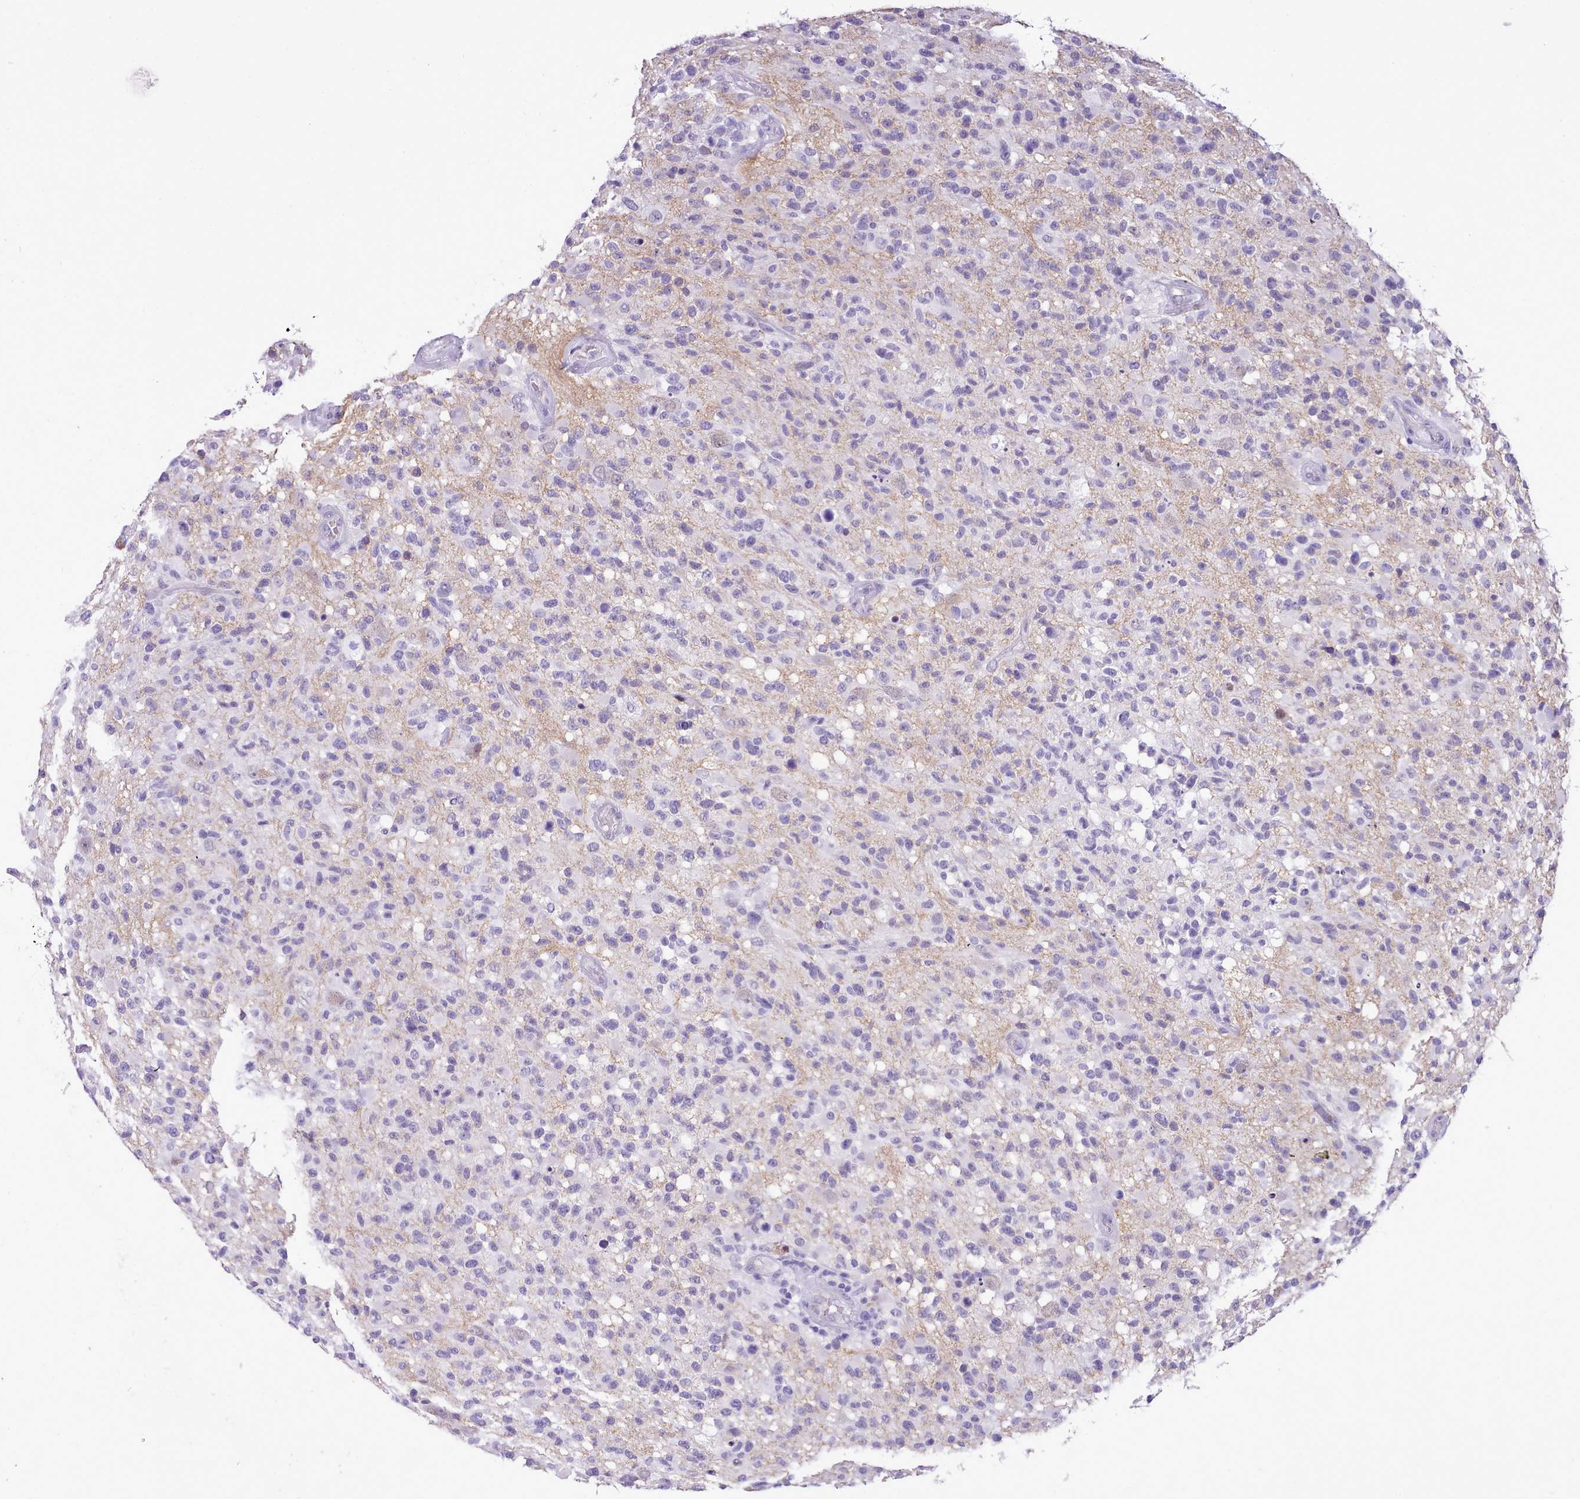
{"staining": {"intensity": "negative", "quantity": "none", "location": "none"}, "tissue": "glioma", "cell_type": "Tumor cells", "image_type": "cancer", "snomed": [{"axis": "morphology", "description": "Glioma, malignant, High grade"}, {"axis": "morphology", "description": "Glioblastoma, NOS"}, {"axis": "topography", "description": "Brain"}], "caption": "Immunohistochemistry of human glioblastoma reveals no expression in tumor cells.", "gene": "LRRC37A", "patient": {"sex": "male", "age": 60}}